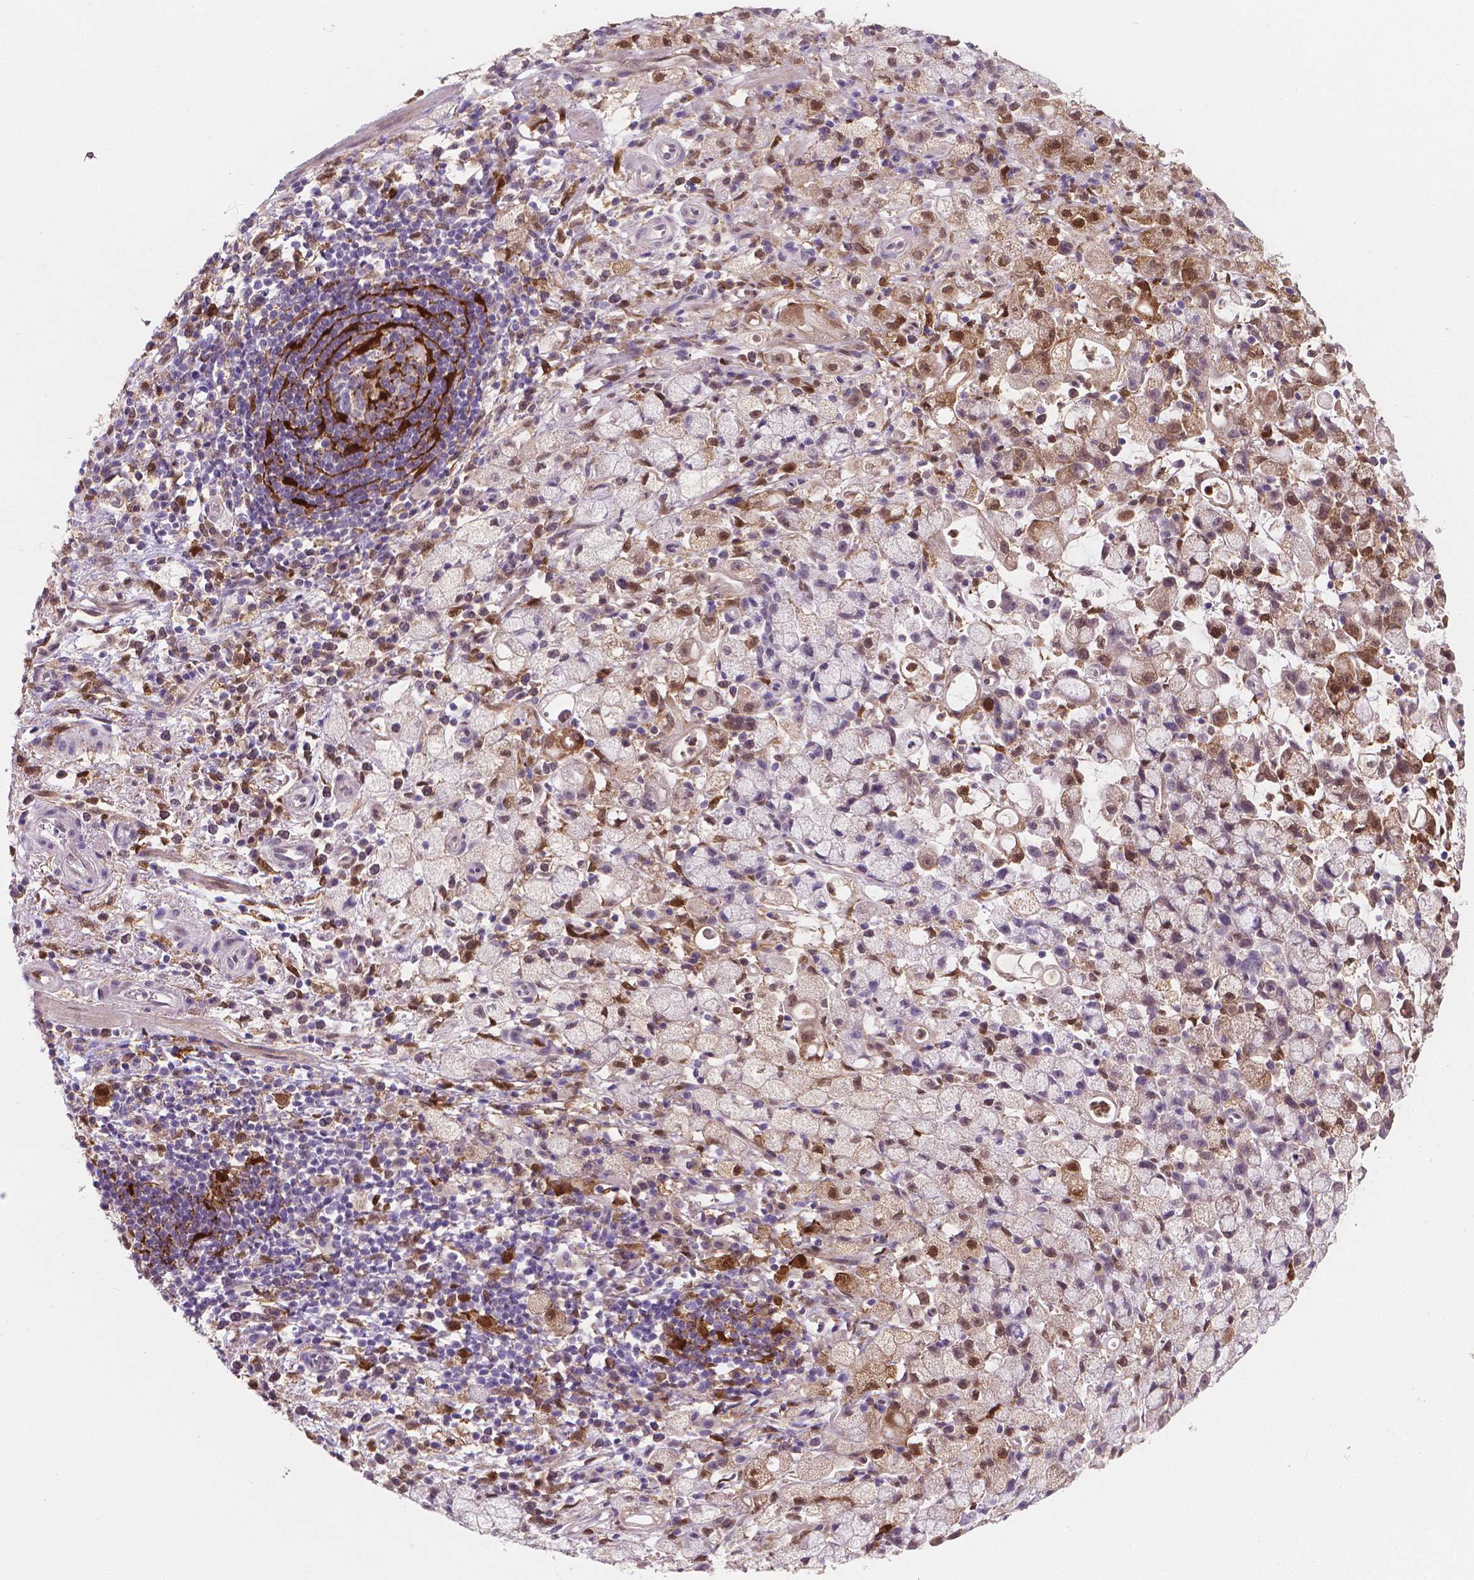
{"staining": {"intensity": "moderate", "quantity": "<25%", "location": "cytoplasmic/membranous,nuclear"}, "tissue": "stomach cancer", "cell_type": "Tumor cells", "image_type": "cancer", "snomed": [{"axis": "morphology", "description": "Adenocarcinoma, NOS"}, {"axis": "topography", "description": "Stomach"}], "caption": "This image demonstrates immunohistochemistry (IHC) staining of human adenocarcinoma (stomach), with low moderate cytoplasmic/membranous and nuclear expression in approximately <25% of tumor cells.", "gene": "TNFAIP2", "patient": {"sex": "male", "age": 58}}